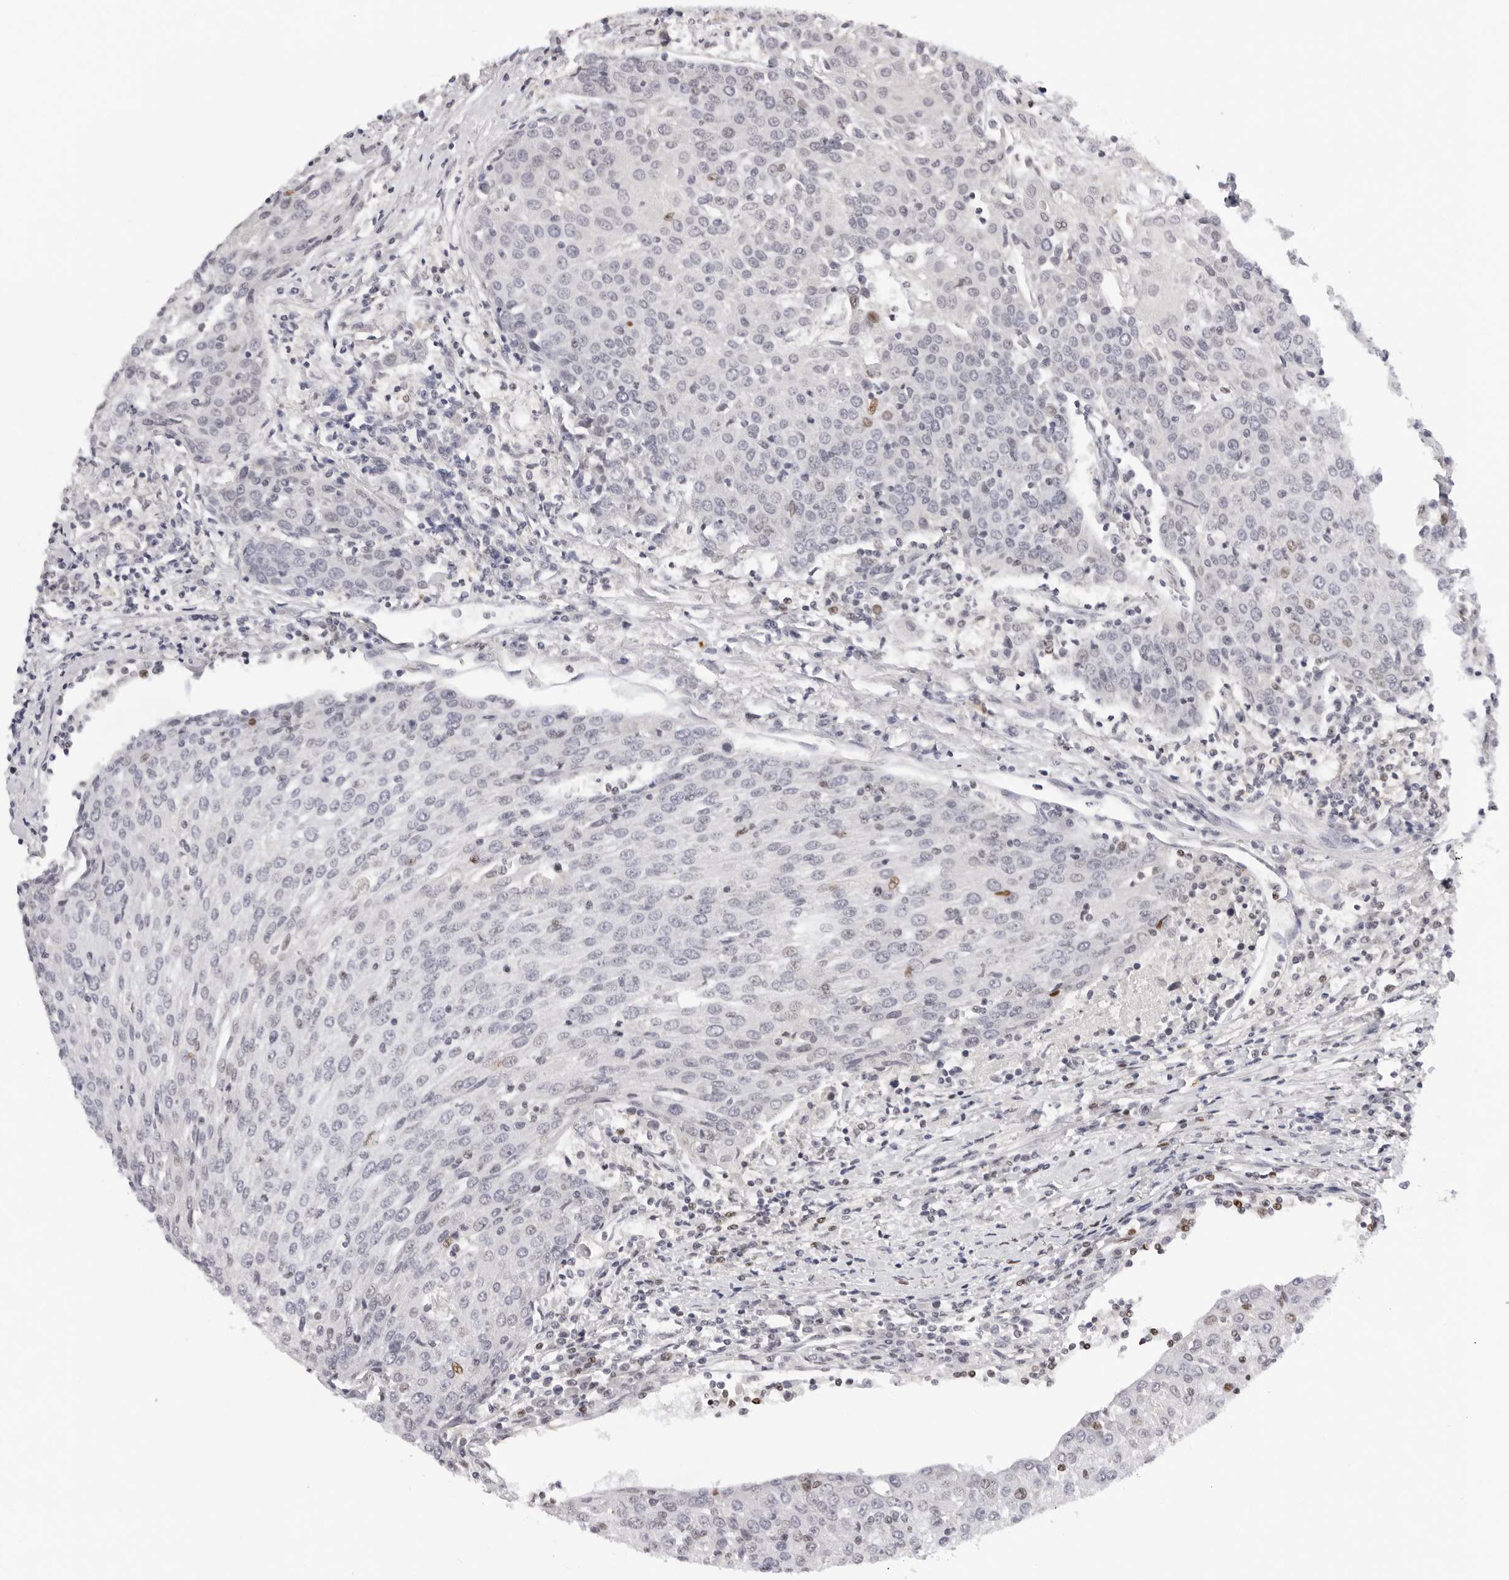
{"staining": {"intensity": "moderate", "quantity": "<25%", "location": "nuclear"}, "tissue": "urothelial cancer", "cell_type": "Tumor cells", "image_type": "cancer", "snomed": [{"axis": "morphology", "description": "Urothelial carcinoma, High grade"}, {"axis": "topography", "description": "Urinary bladder"}], "caption": "IHC (DAB (3,3'-diaminobenzidine)) staining of high-grade urothelial carcinoma demonstrates moderate nuclear protein positivity in approximately <25% of tumor cells.", "gene": "OGG1", "patient": {"sex": "female", "age": 85}}